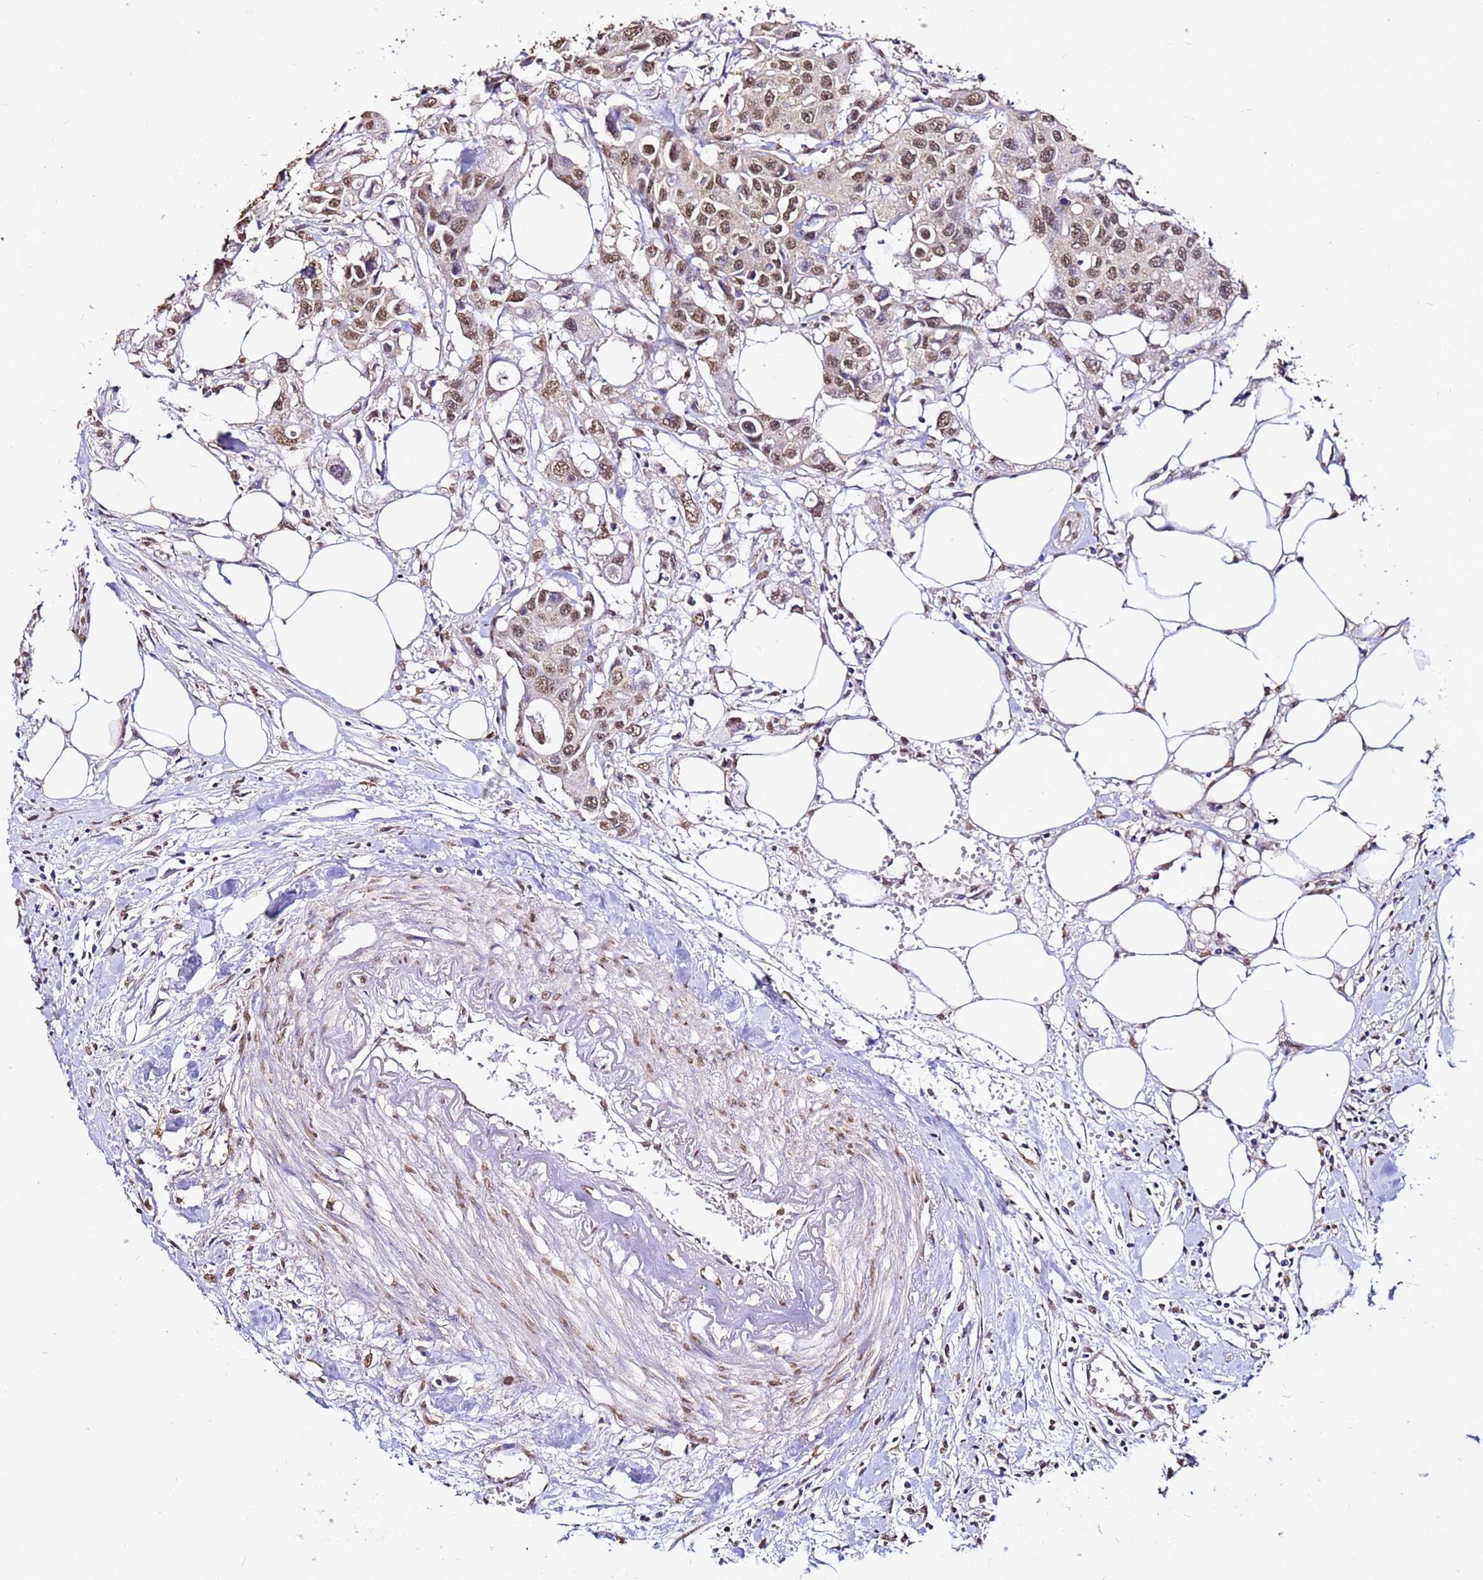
{"staining": {"intensity": "moderate", "quantity": ">75%", "location": "nuclear"}, "tissue": "colorectal cancer", "cell_type": "Tumor cells", "image_type": "cancer", "snomed": [{"axis": "morphology", "description": "Adenocarcinoma, NOS"}, {"axis": "topography", "description": "Colon"}], "caption": "A brown stain highlights moderate nuclear expression of a protein in human colorectal cancer (adenocarcinoma) tumor cells.", "gene": "MYOCD", "patient": {"sex": "male", "age": 77}}